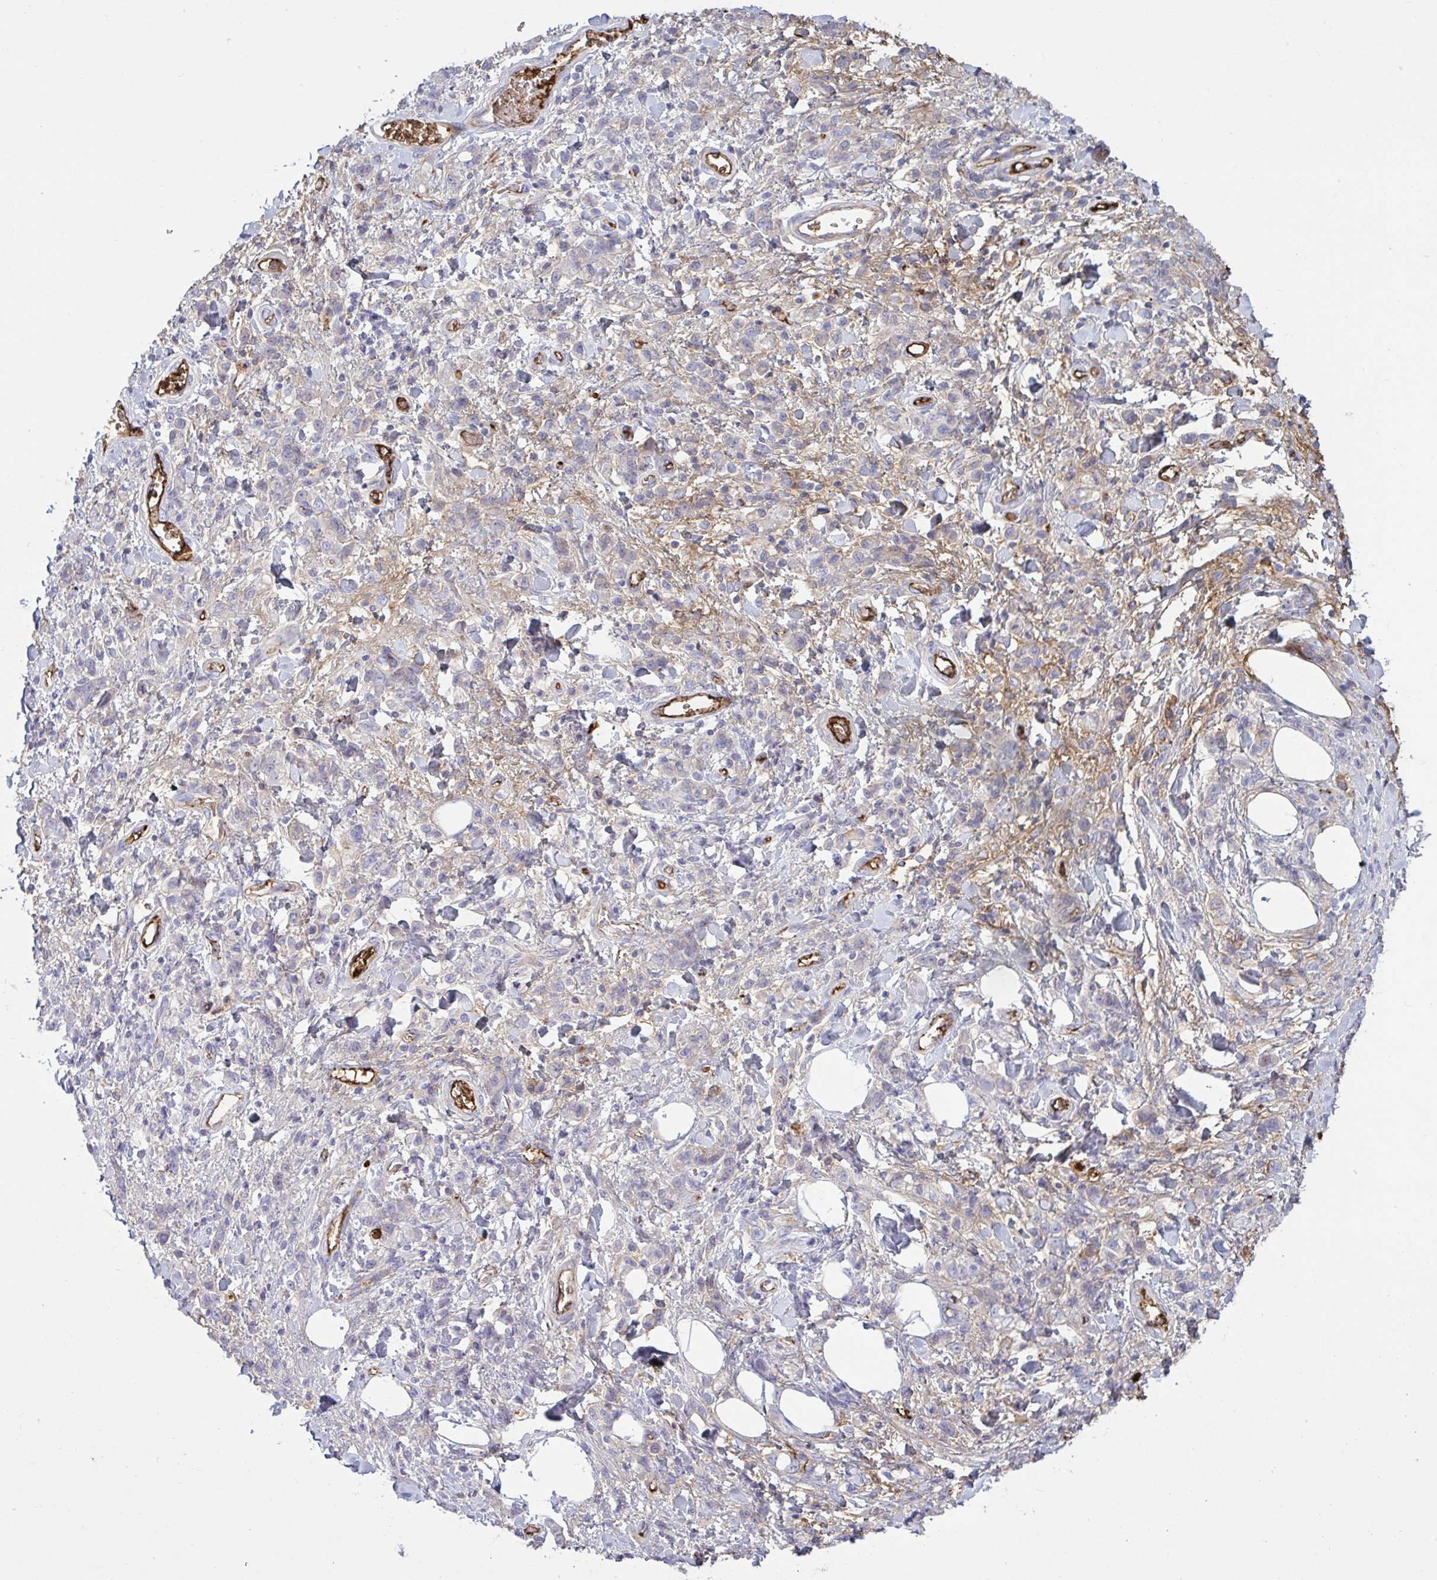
{"staining": {"intensity": "negative", "quantity": "none", "location": "none"}, "tissue": "stomach cancer", "cell_type": "Tumor cells", "image_type": "cancer", "snomed": [{"axis": "morphology", "description": "Adenocarcinoma, NOS"}, {"axis": "topography", "description": "Stomach"}], "caption": "Stomach adenocarcinoma stained for a protein using immunohistochemistry shows no positivity tumor cells.", "gene": "IL1R1", "patient": {"sex": "male", "age": 77}}